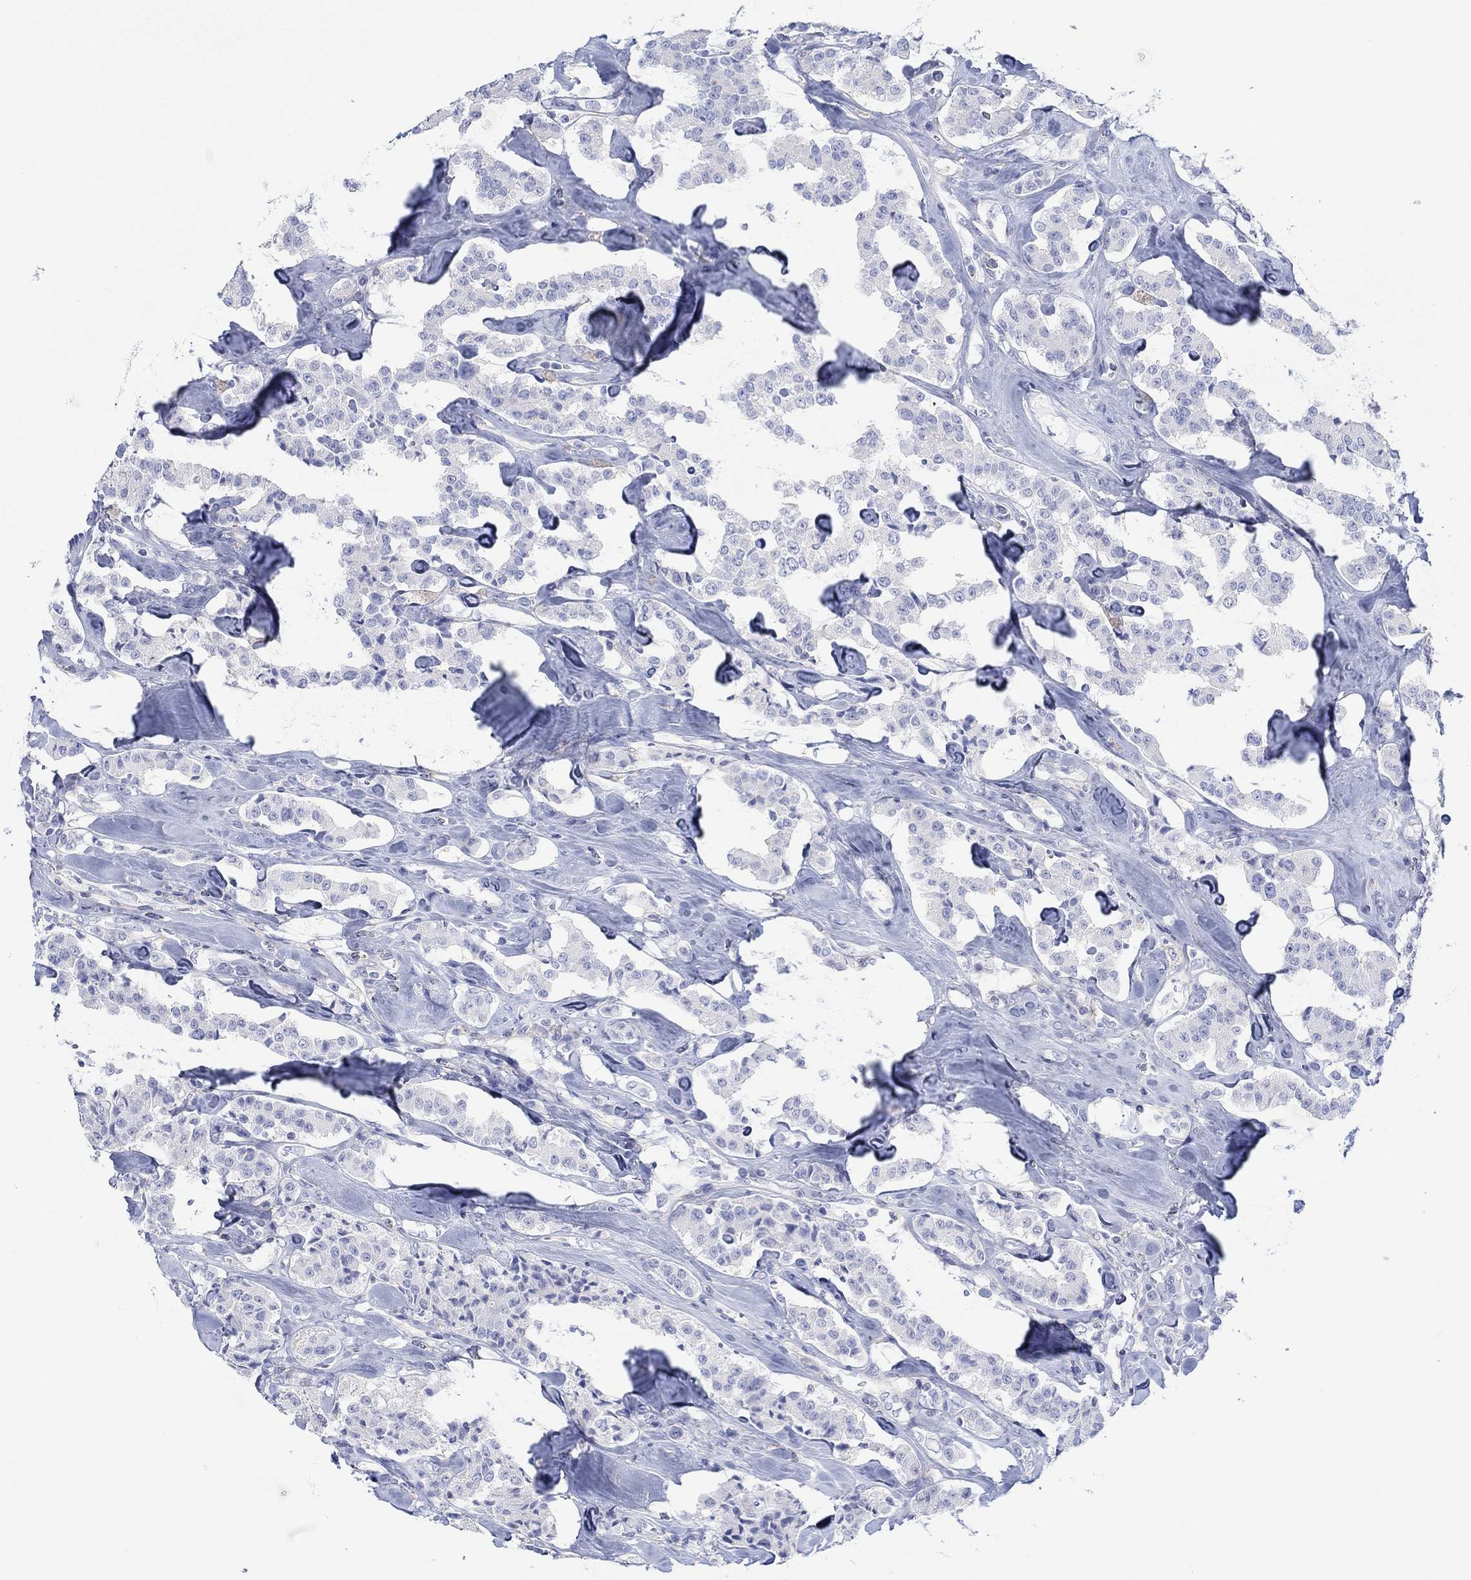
{"staining": {"intensity": "negative", "quantity": "none", "location": "none"}, "tissue": "carcinoid", "cell_type": "Tumor cells", "image_type": "cancer", "snomed": [{"axis": "morphology", "description": "Carcinoid, malignant, NOS"}, {"axis": "topography", "description": "Pancreas"}], "caption": "Carcinoid (malignant) was stained to show a protein in brown. There is no significant positivity in tumor cells. (Brightfield microscopy of DAB (3,3'-diaminobenzidine) IHC at high magnification).", "gene": "PPIL6", "patient": {"sex": "male", "age": 41}}